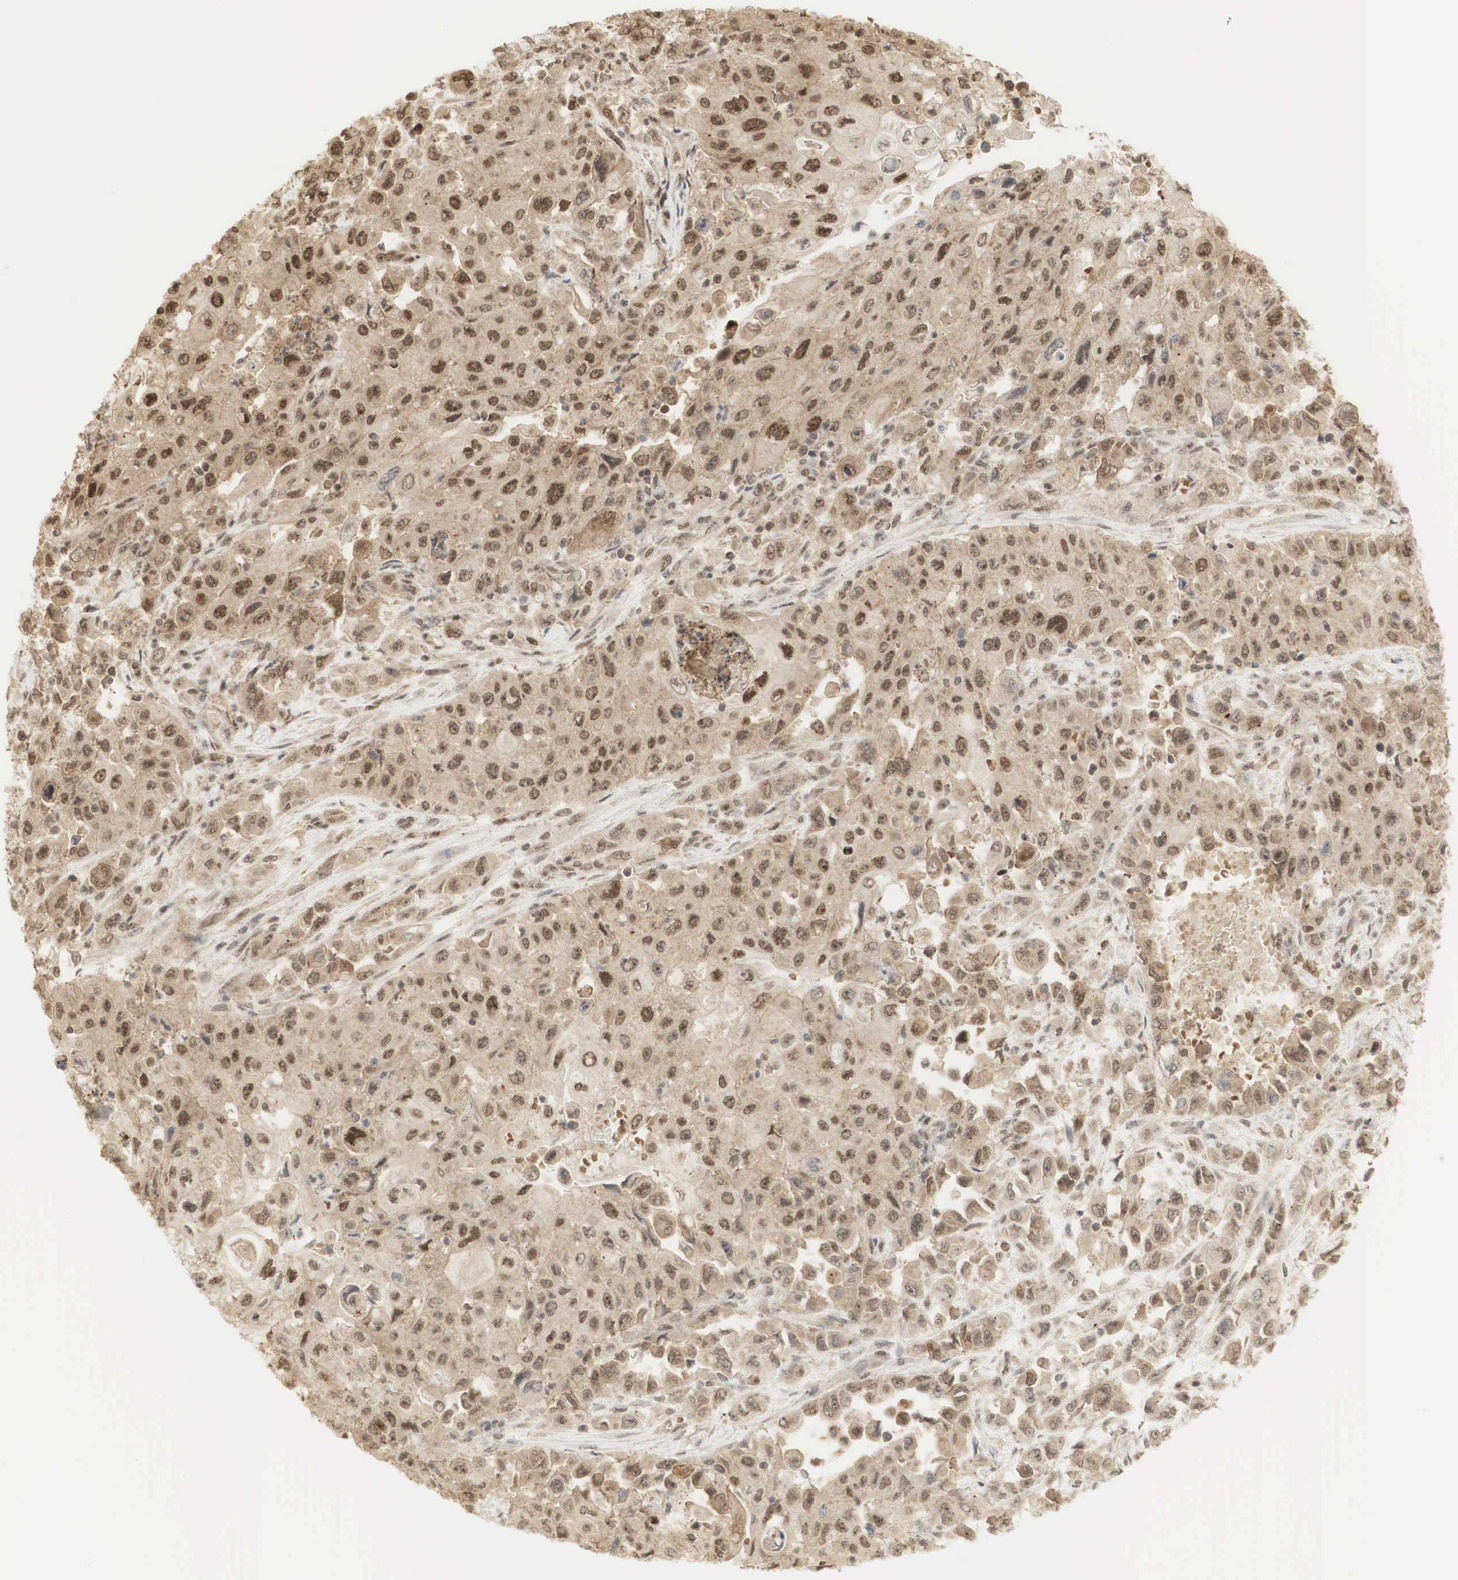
{"staining": {"intensity": "strong", "quantity": ">75%", "location": "cytoplasmic/membranous,nuclear"}, "tissue": "pancreatic cancer", "cell_type": "Tumor cells", "image_type": "cancer", "snomed": [{"axis": "morphology", "description": "Adenocarcinoma, NOS"}, {"axis": "topography", "description": "Pancreas"}], "caption": "IHC micrograph of human pancreatic cancer (adenocarcinoma) stained for a protein (brown), which demonstrates high levels of strong cytoplasmic/membranous and nuclear expression in approximately >75% of tumor cells.", "gene": "RNF113A", "patient": {"sex": "male", "age": 70}}